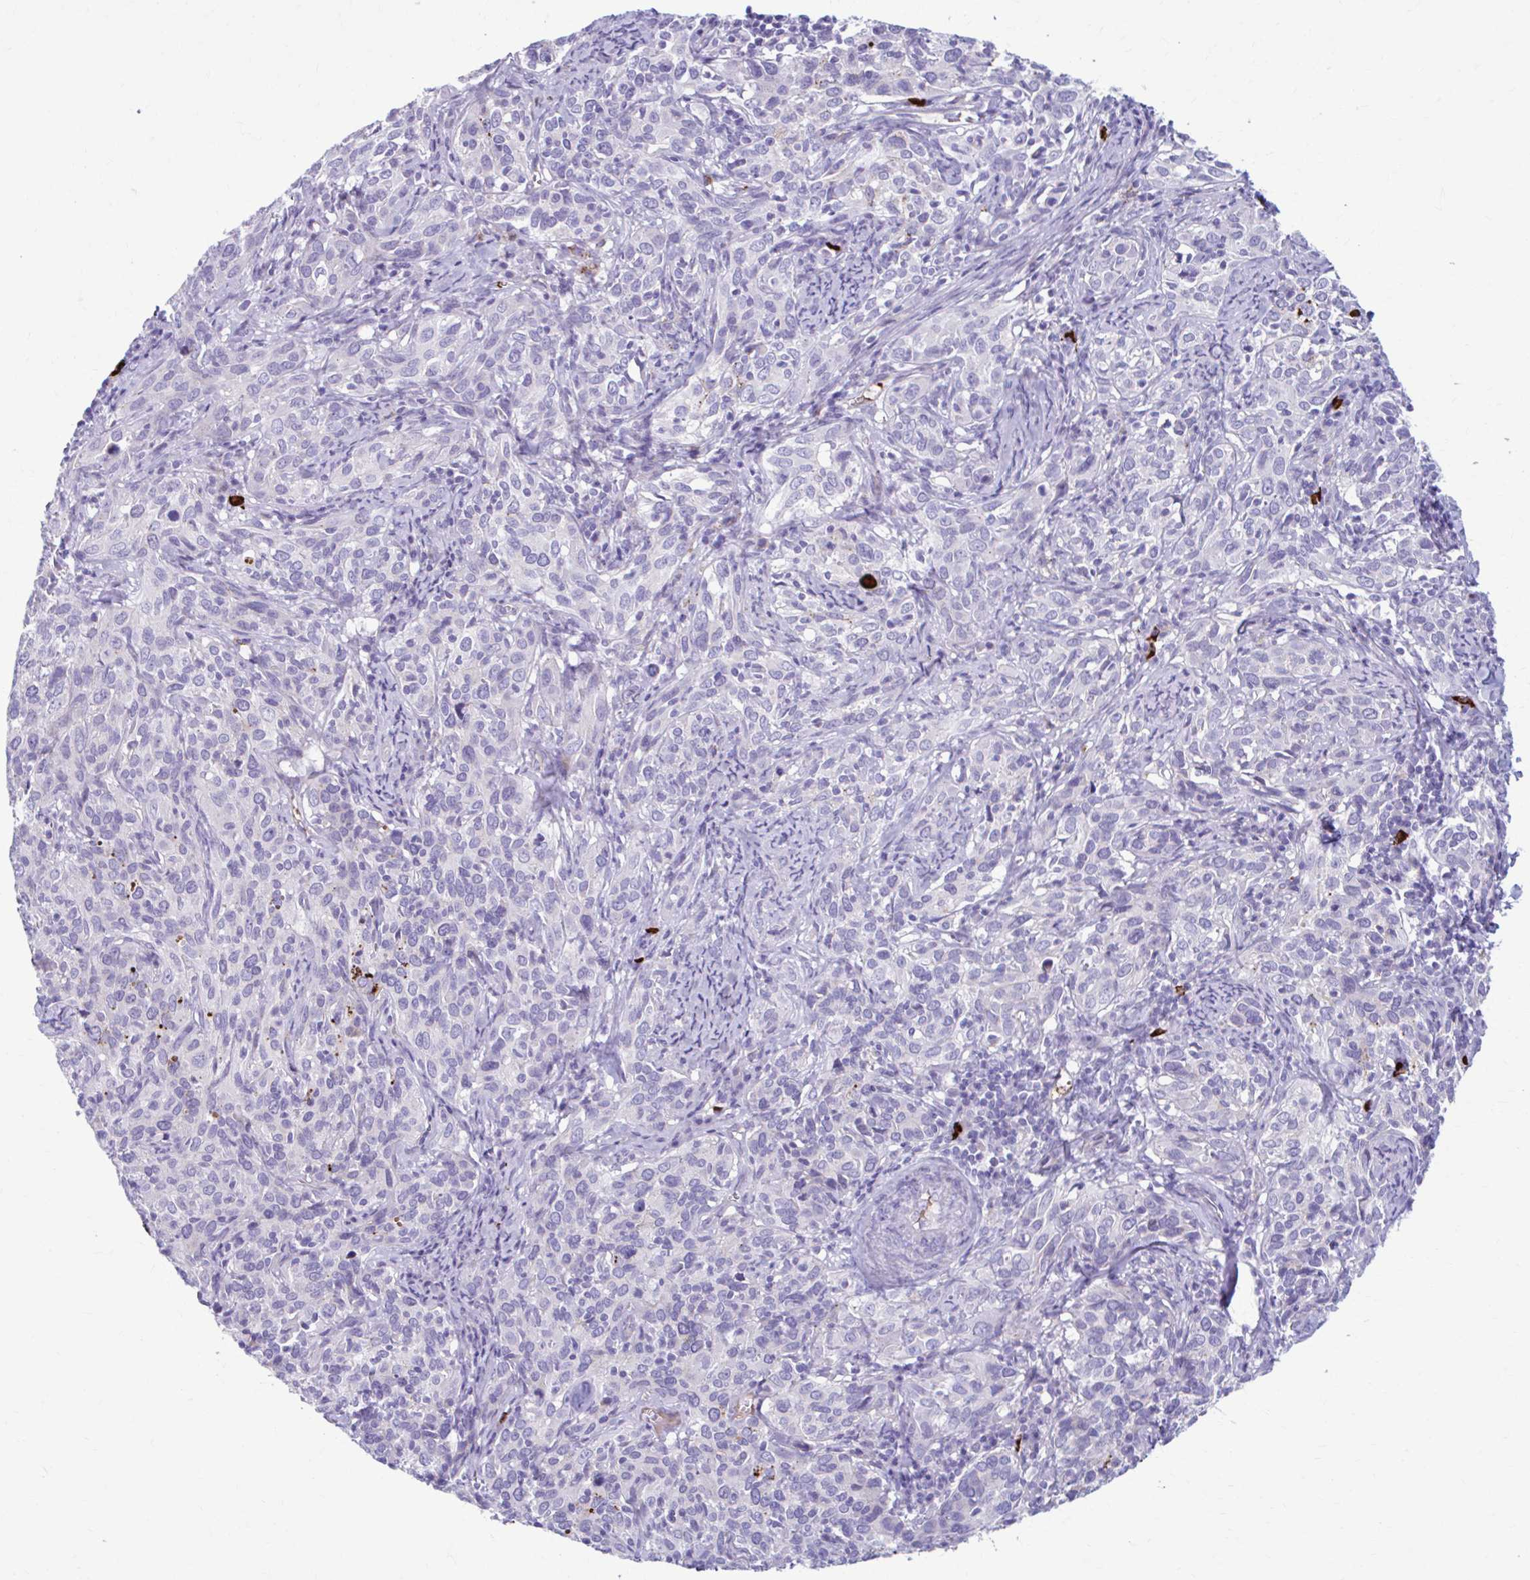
{"staining": {"intensity": "negative", "quantity": "none", "location": "none"}, "tissue": "cervical cancer", "cell_type": "Tumor cells", "image_type": "cancer", "snomed": [{"axis": "morphology", "description": "Squamous cell carcinoma, NOS"}, {"axis": "topography", "description": "Cervix"}], "caption": "Cervical squamous cell carcinoma stained for a protein using IHC shows no positivity tumor cells.", "gene": "C12orf71", "patient": {"sex": "female", "age": 51}}